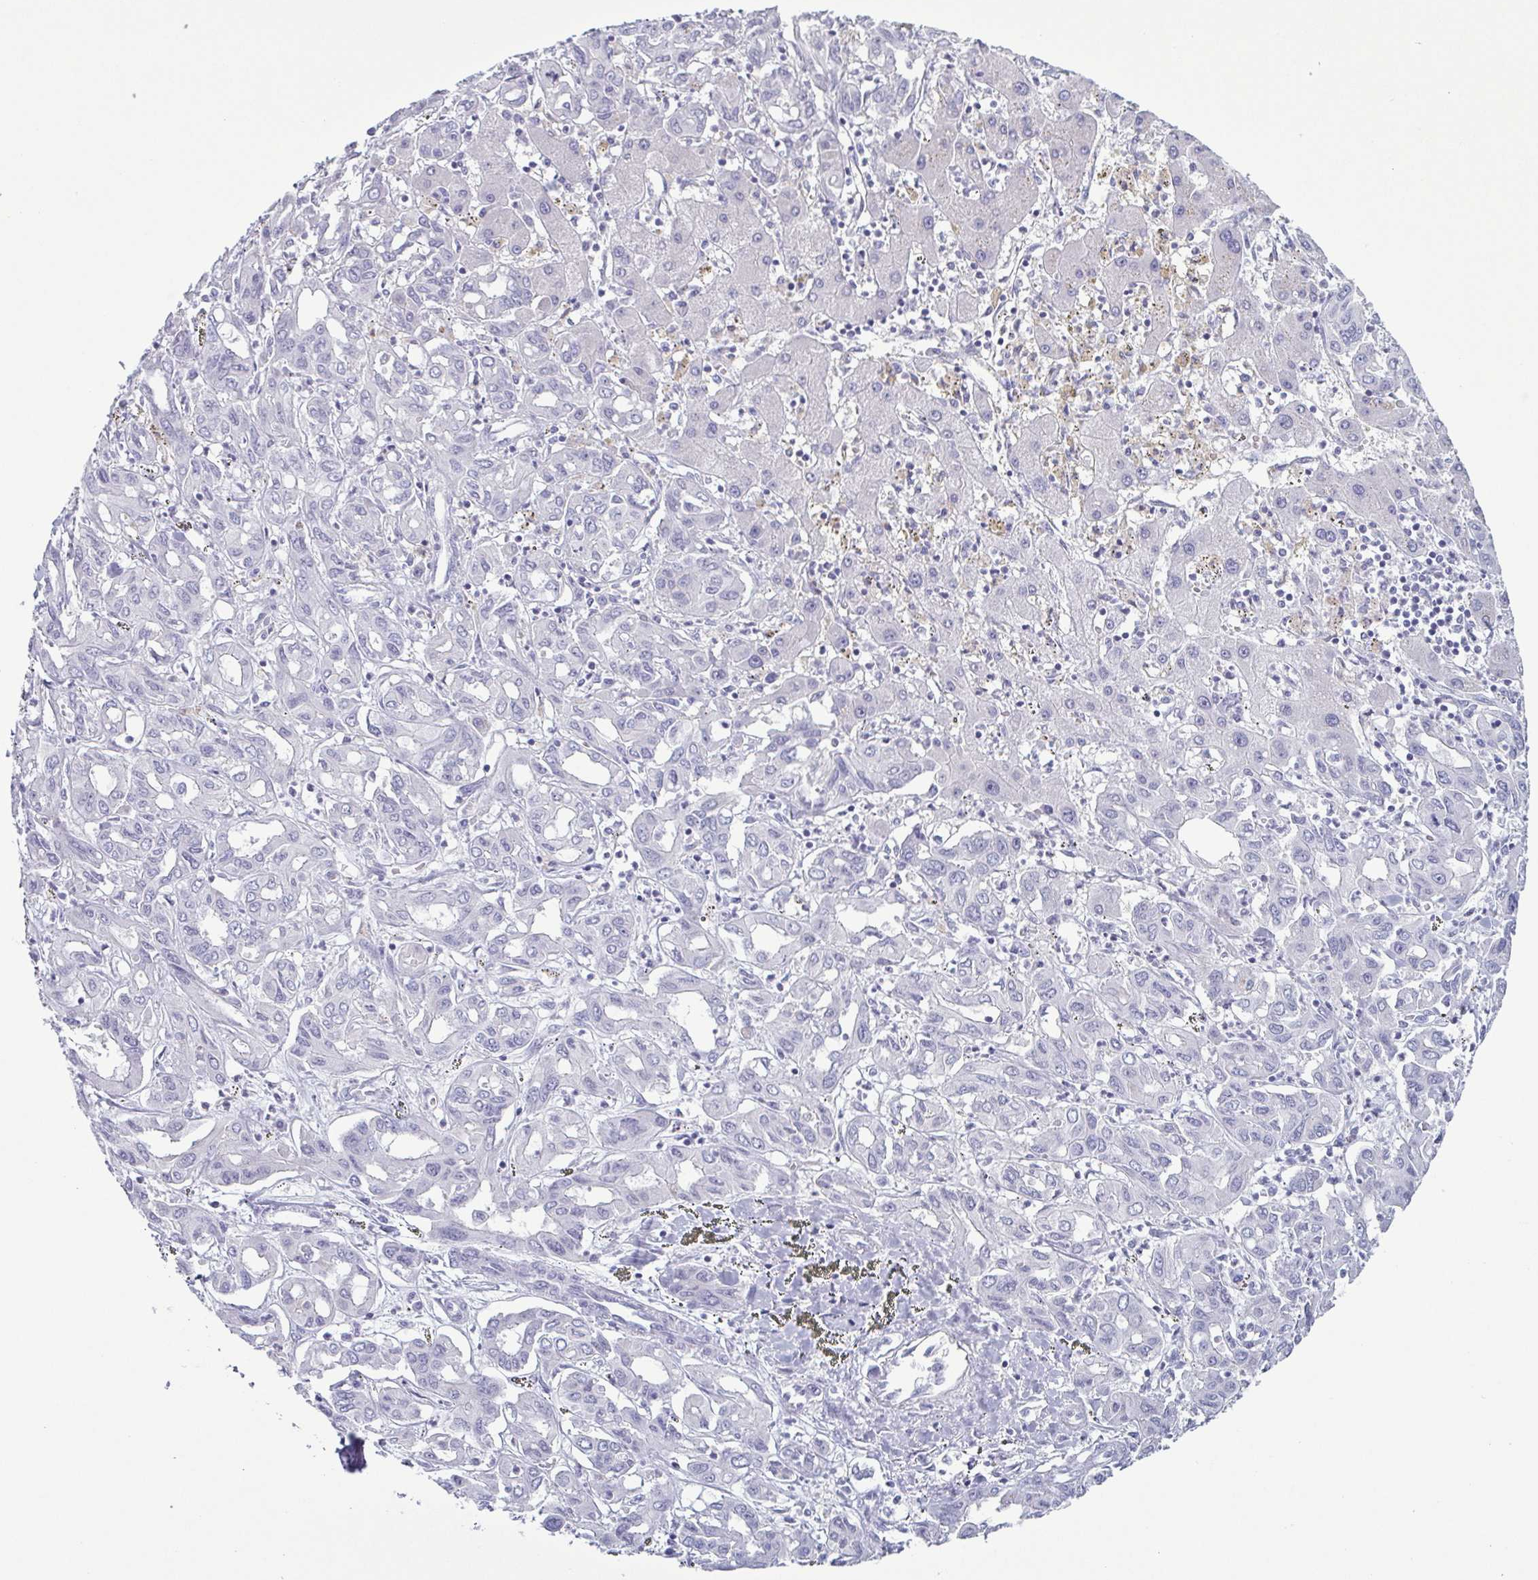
{"staining": {"intensity": "negative", "quantity": "none", "location": "none"}, "tissue": "liver cancer", "cell_type": "Tumor cells", "image_type": "cancer", "snomed": [{"axis": "morphology", "description": "Cholangiocarcinoma"}, {"axis": "topography", "description": "Liver"}], "caption": "Liver cancer (cholangiocarcinoma) was stained to show a protein in brown. There is no significant staining in tumor cells.", "gene": "KRT10", "patient": {"sex": "female", "age": 60}}